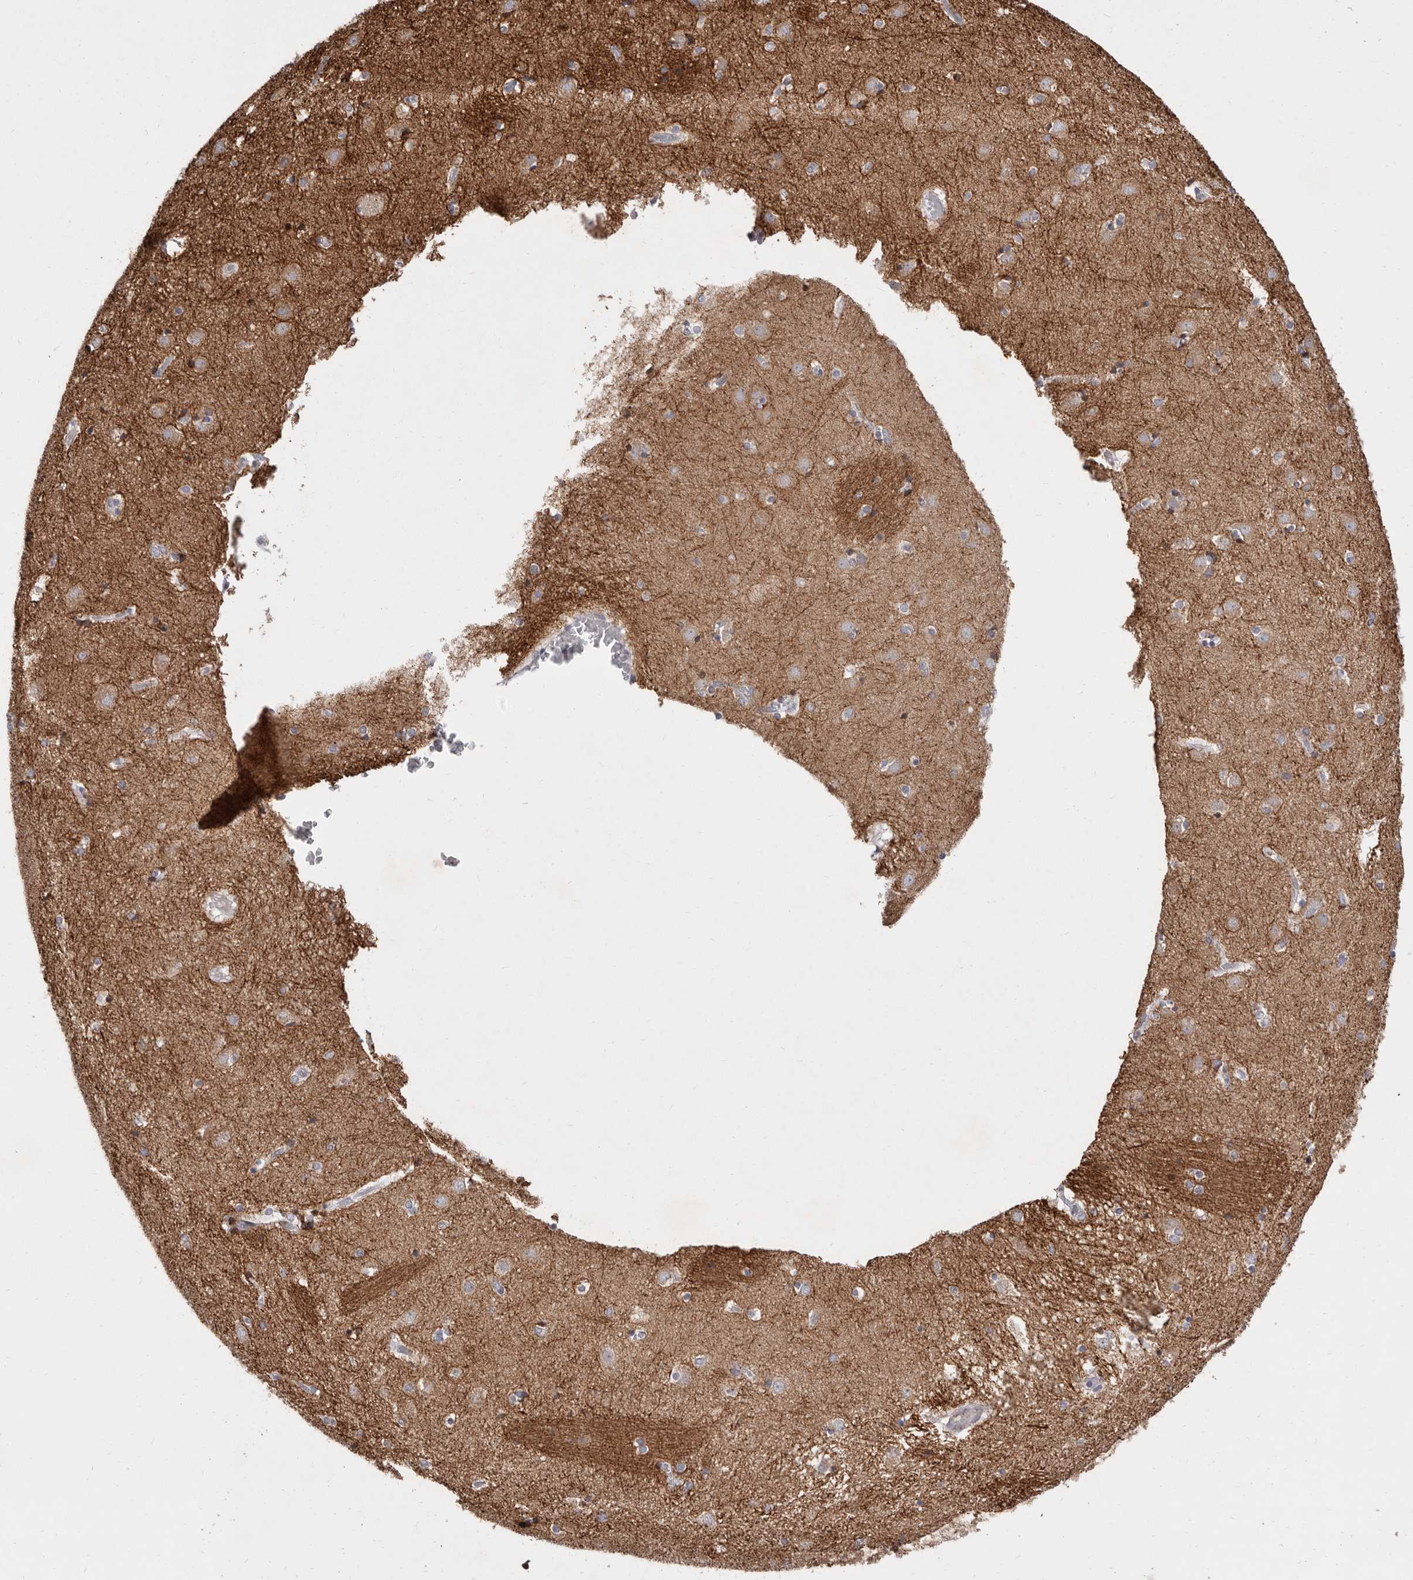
{"staining": {"intensity": "negative", "quantity": "none", "location": "none"}, "tissue": "caudate", "cell_type": "Glial cells", "image_type": "normal", "snomed": [{"axis": "morphology", "description": "Normal tissue, NOS"}, {"axis": "topography", "description": "Lateral ventricle wall"}], "caption": "IHC histopathology image of benign caudate: caudate stained with DAB exhibits no significant protein expression in glial cells.", "gene": "TIMM17B", "patient": {"sex": "male", "age": 70}}